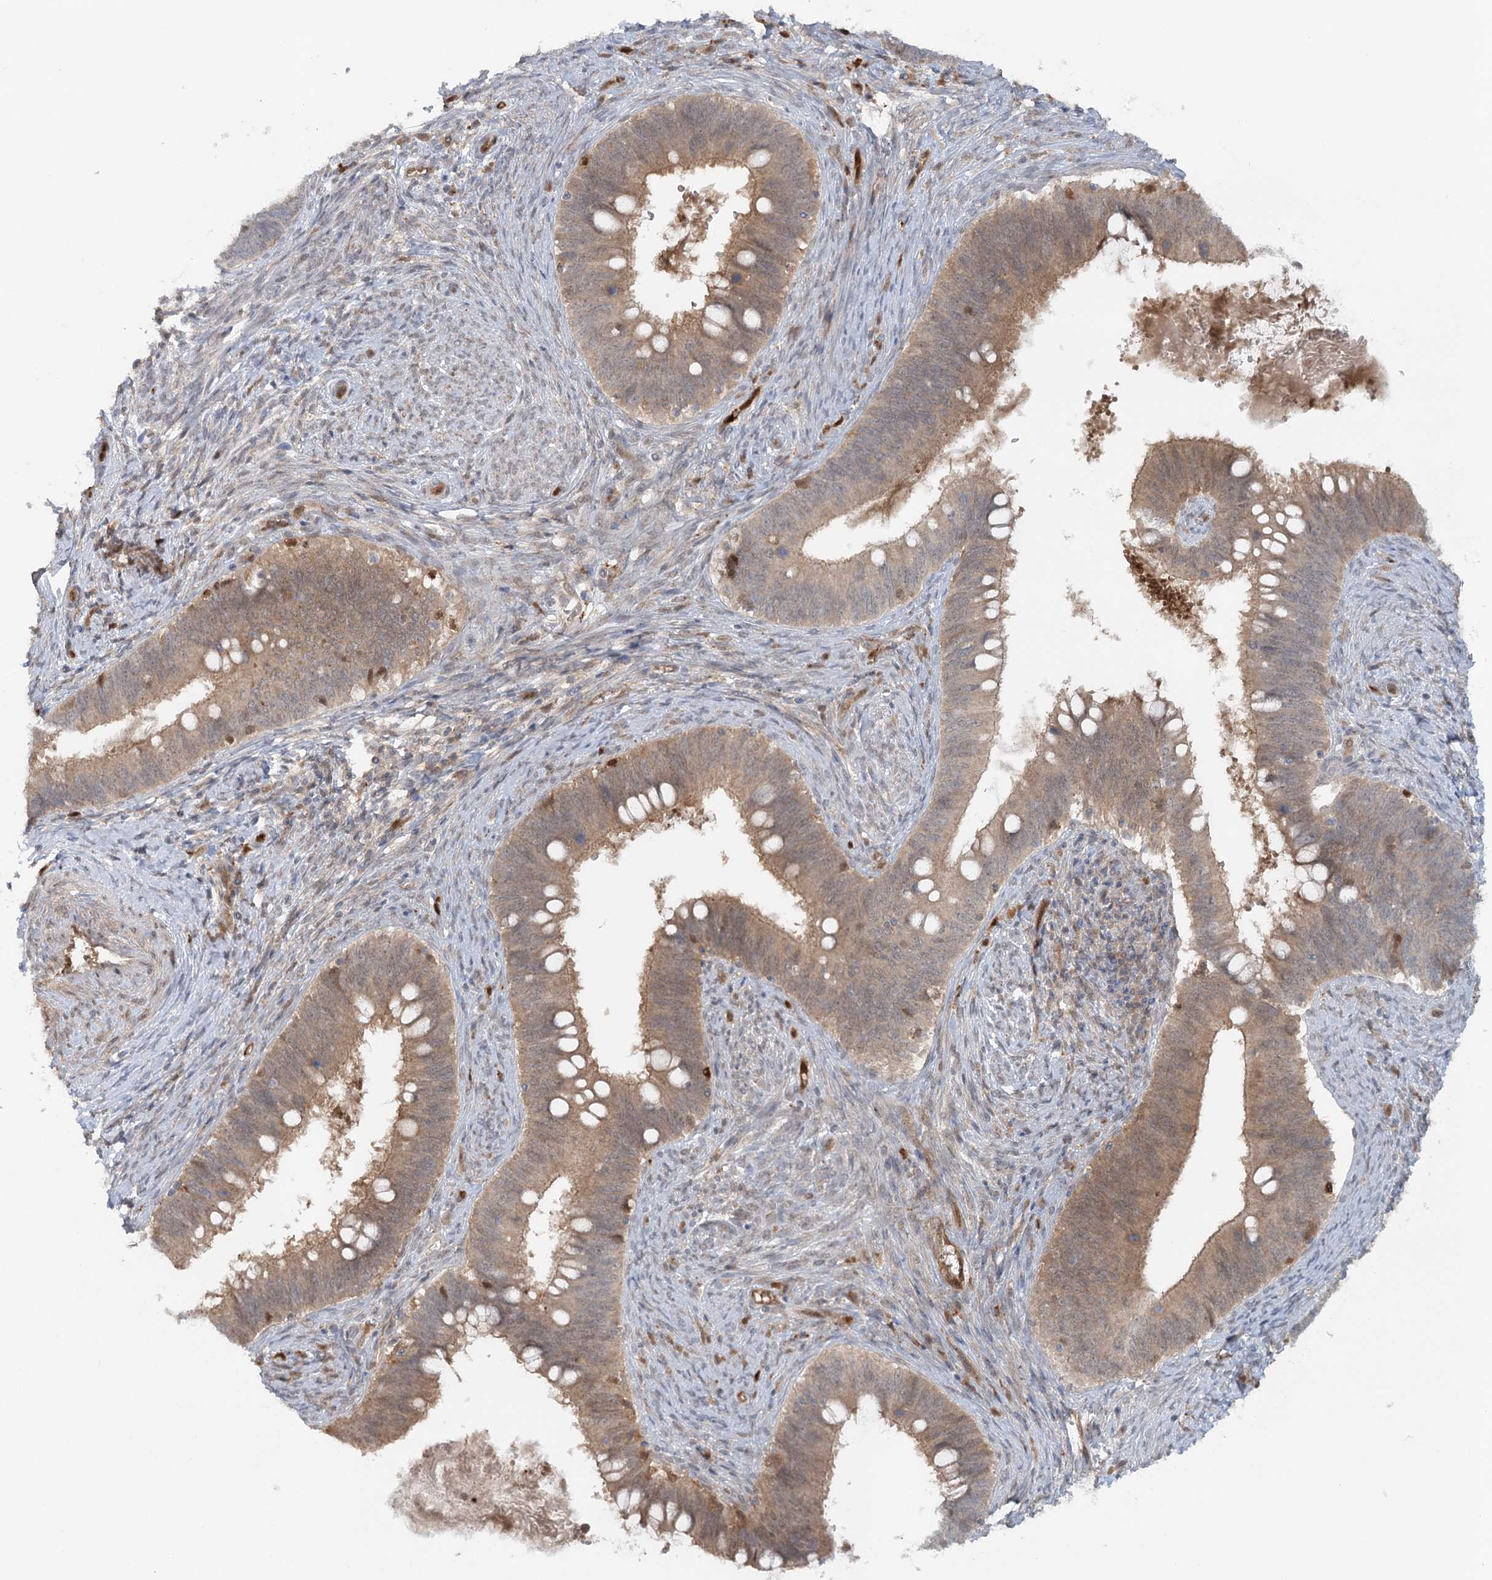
{"staining": {"intensity": "moderate", "quantity": ">75%", "location": "cytoplasmic/membranous,nuclear"}, "tissue": "cervical cancer", "cell_type": "Tumor cells", "image_type": "cancer", "snomed": [{"axis": "morphology", "description": "Adenocarcinoma, NOS"}, {"axis": "topography", "description": "Cervix"}], "caption": "This is a micrograph of IHC staining of adenocarcinoma (cervical), which shows moderate expression in the cytoplasmic/membranous and nuclear of tumor cells.", "gene": "GBE1", "patient": {"sex": "female", "age": 42}}